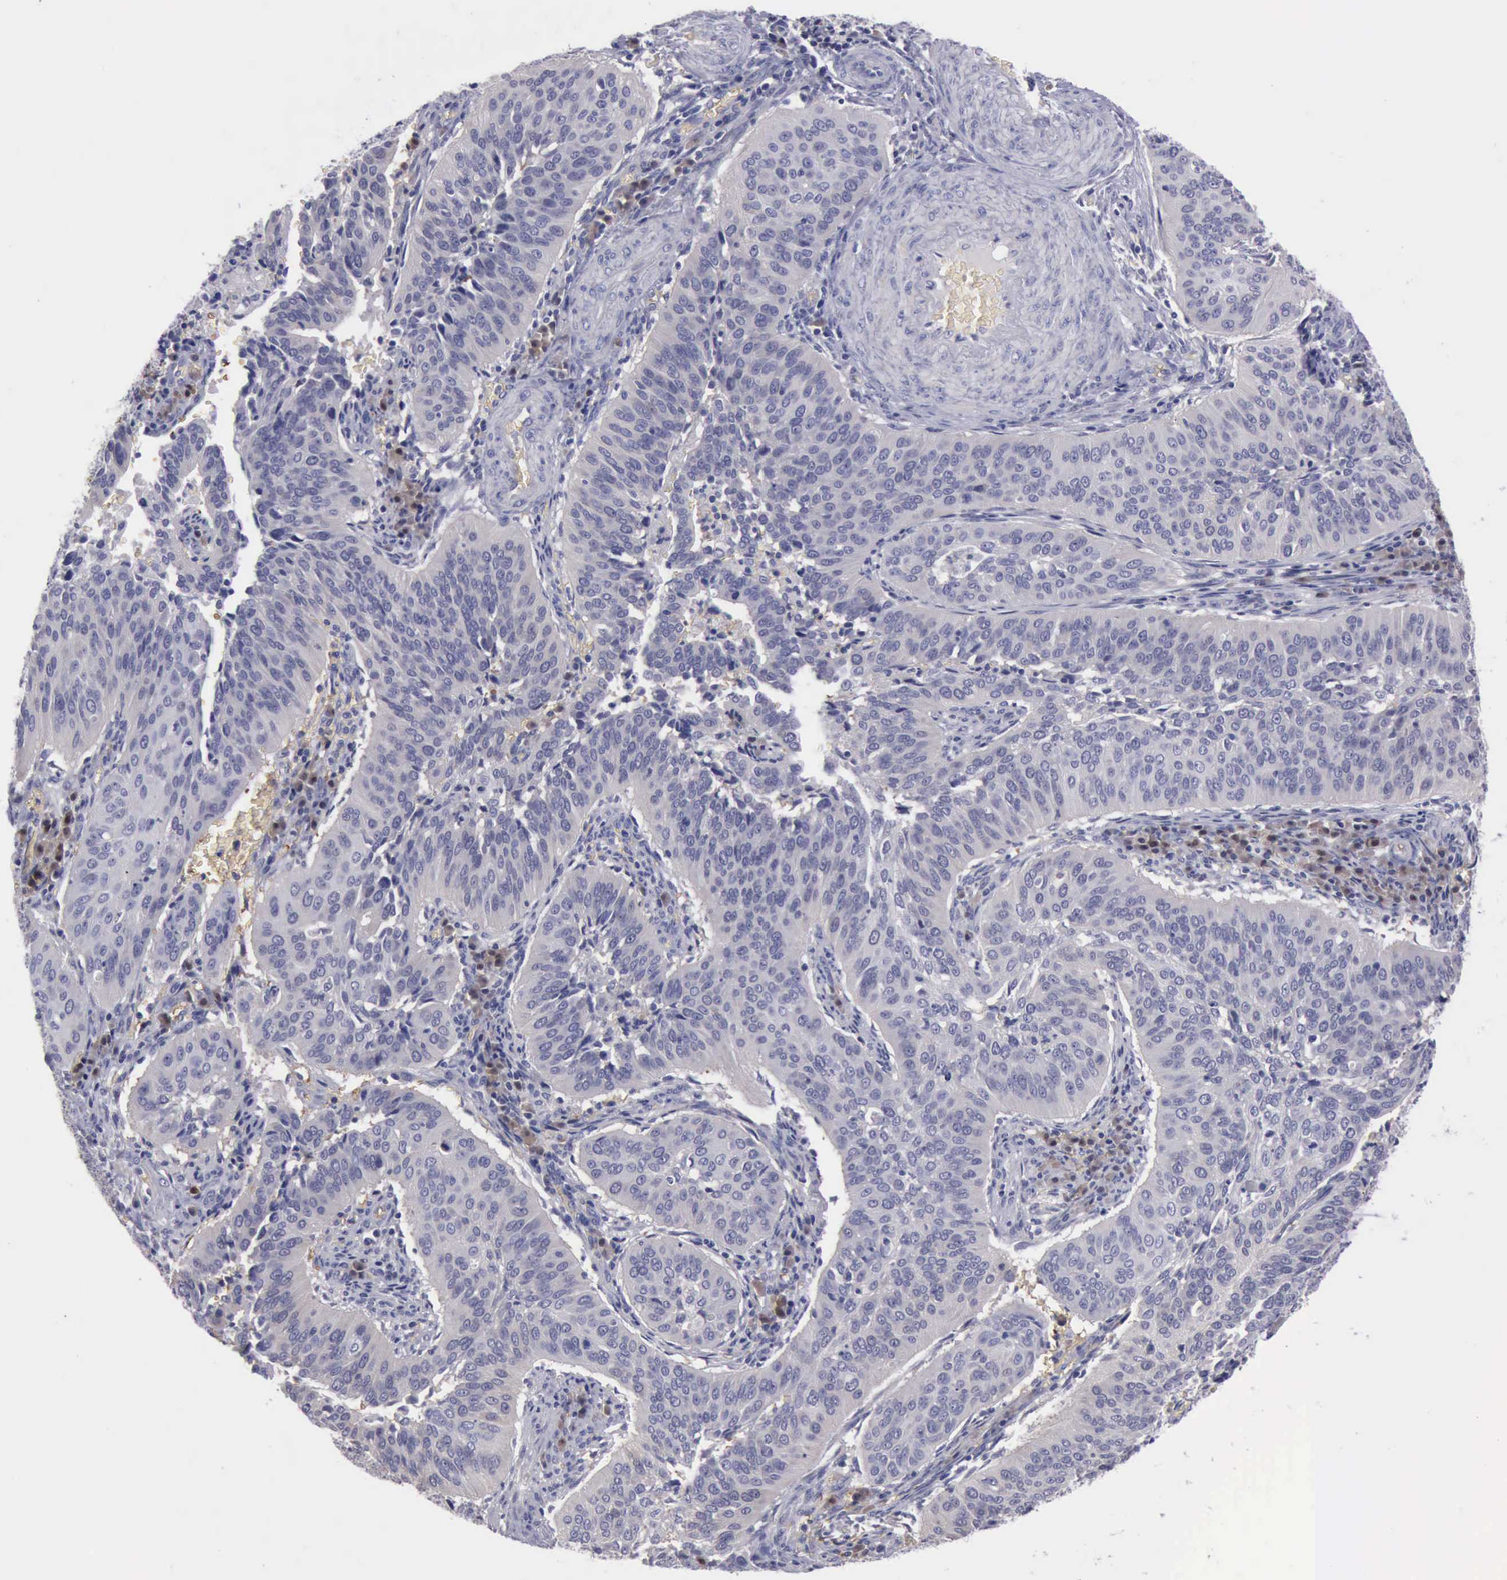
{"staining": {"intensity": "negative", "quantity": "none", "location": "none"}, "tissue": "cervical cancer", "cell_type": "Tumor cells", "image_type": "cancer", "snomed": [{"axis": "morphology", "description": "Squamous cell carcinoma, NOS"}, {"axis": "topography", "description": "Cervix"}], "caption": "High power microscopy histopathology image of an IHC photomicrograph of cervical squamous cell carcinoma, revealing no significant positivity in tumor cells.", "gene": "CEP128", "patient": {"sex": "female", "age": 39}}